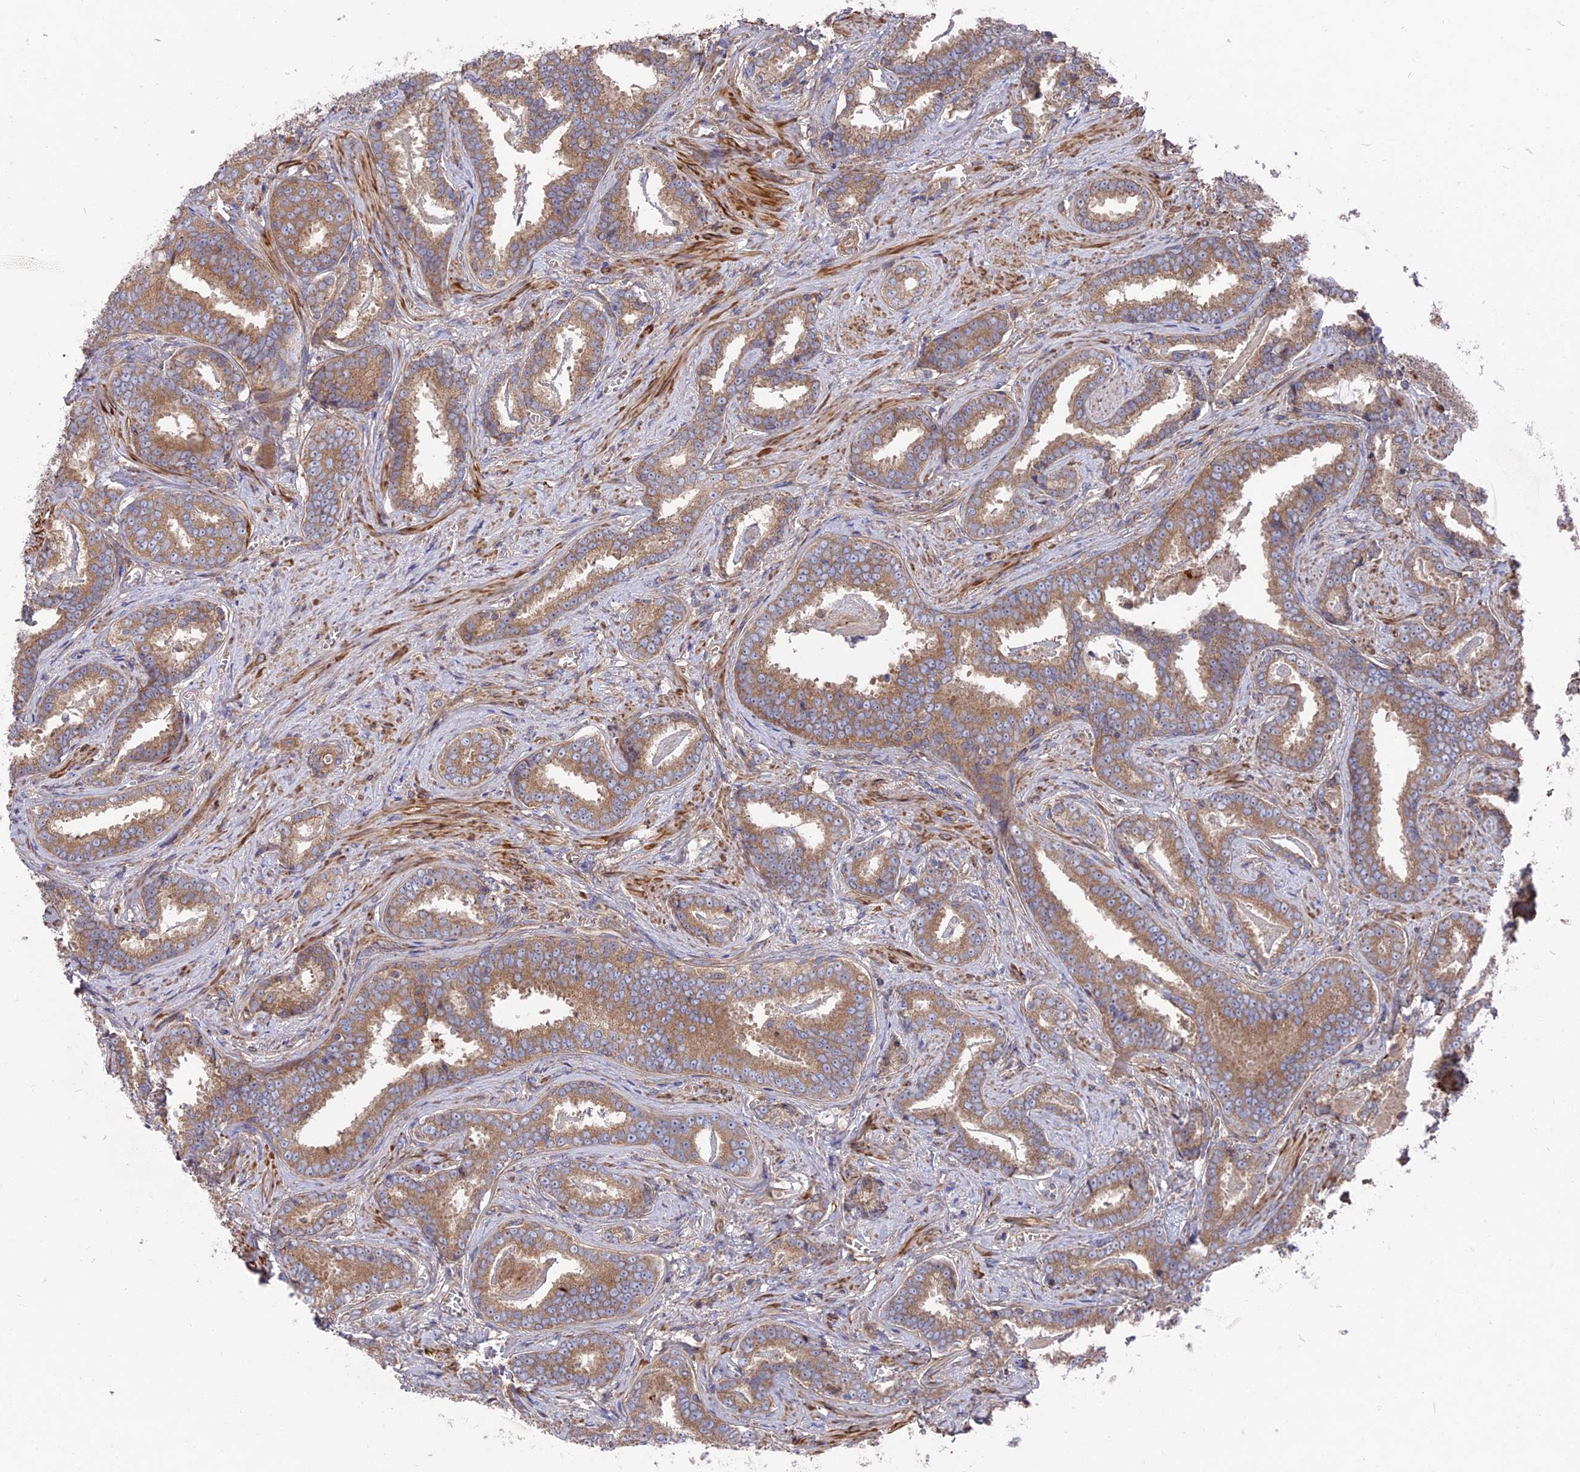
{"staining": {"intensity": "moderate", "quantity": ">75%", "location": "cytoplasmic/membranous"}, "tissue": "prostate cancer", "cell_type": "Tumor cells", "image_type": "cancer", "snomed": [{"axis": "morphology", "description": "Adenocarcinoma, High grade"}, {"axis": "topography", "description": "Prostate"}], "caption": "Moderate cytoplasmic/membranous positivity is seen in approximately >75% of tumor cells in prostate cancer (high-grade adenocarcinoma).", "gene": "TELO2", "patient": {"sex": "male", "age": 67}}